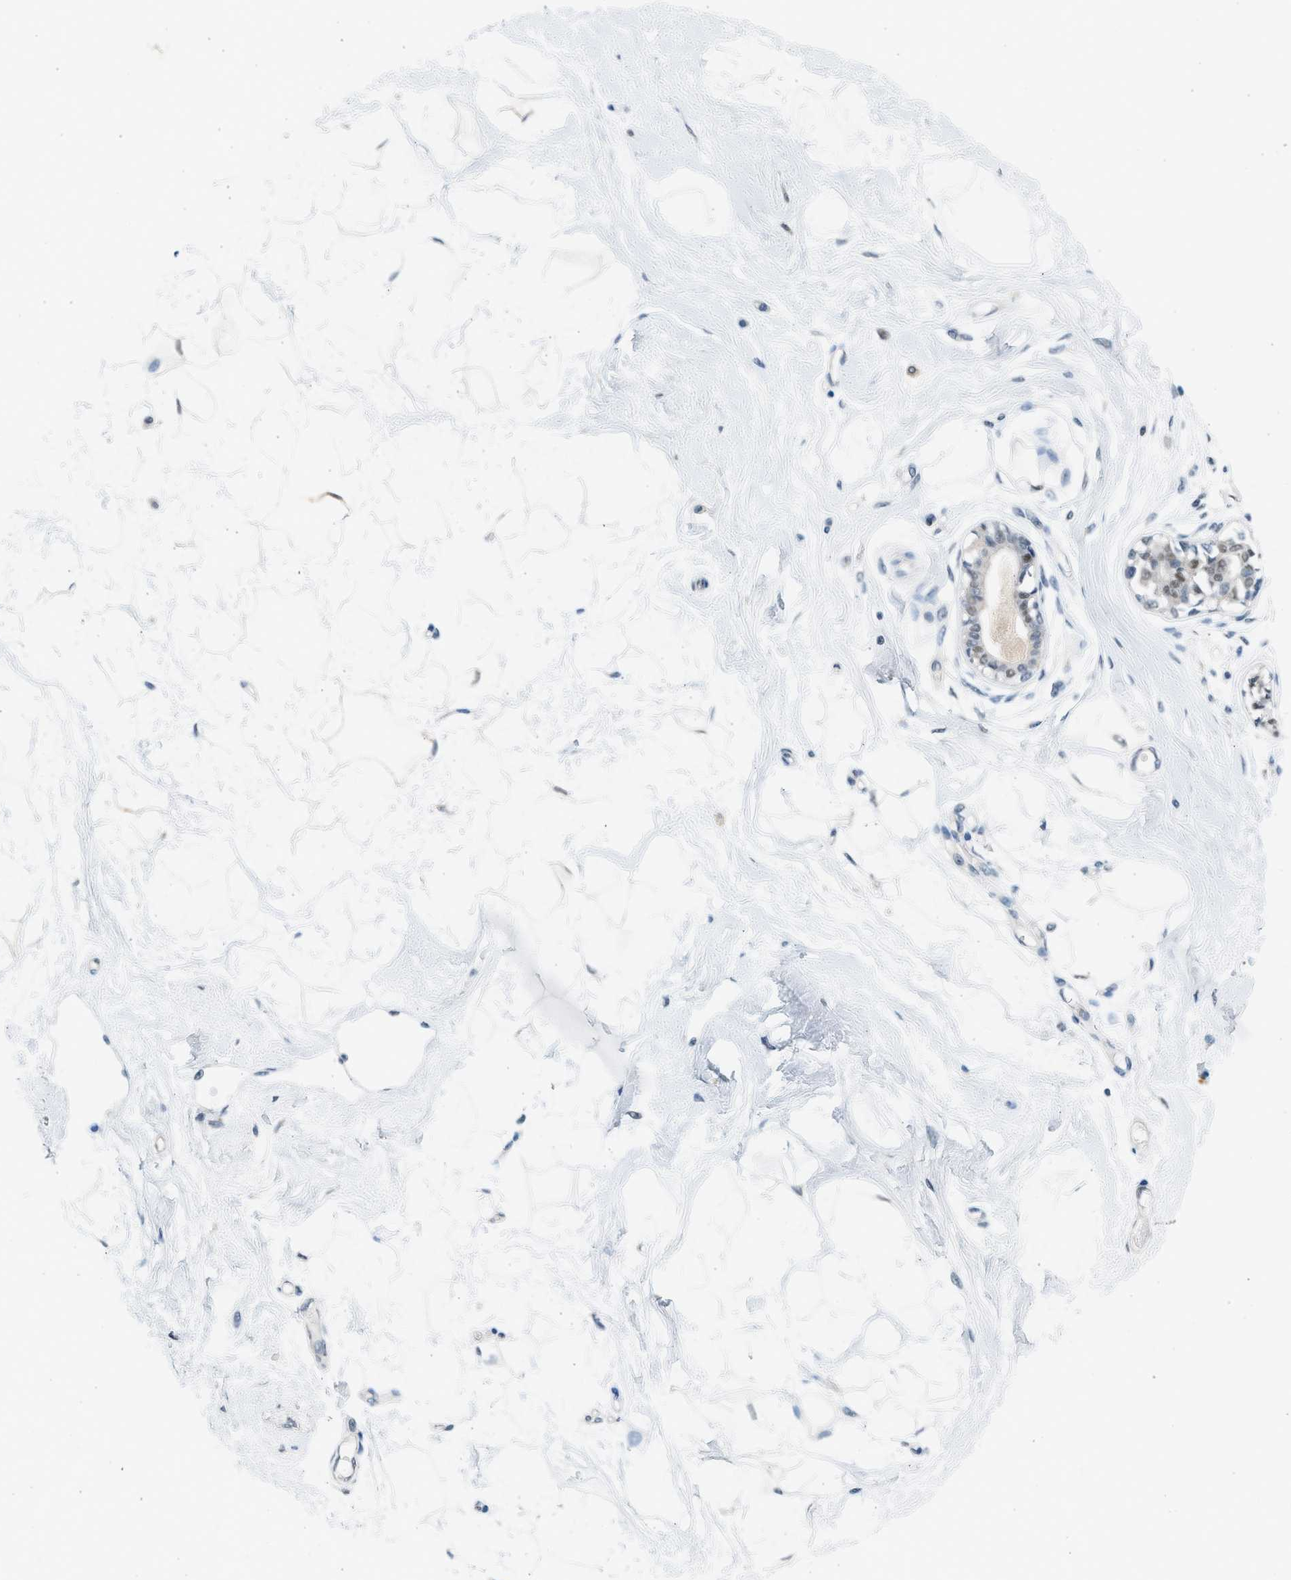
{"staining": {"intensity": "negative", "quantity": "none", "location": "none"}, "tissue": "breast", "cell_type": "Adipocytes", "image_type": "normal", "snomed": [{"axis": "morphology", "description": "Normal tissue, NOS"}, {"axis": "topography", "description": "Breast"}], "caption": "A histopathology image of breast stained for a protein displays no brown staining in adipocytes.", "gene": "HIPK1", "patient": {"sex": "female", "age": 45}}